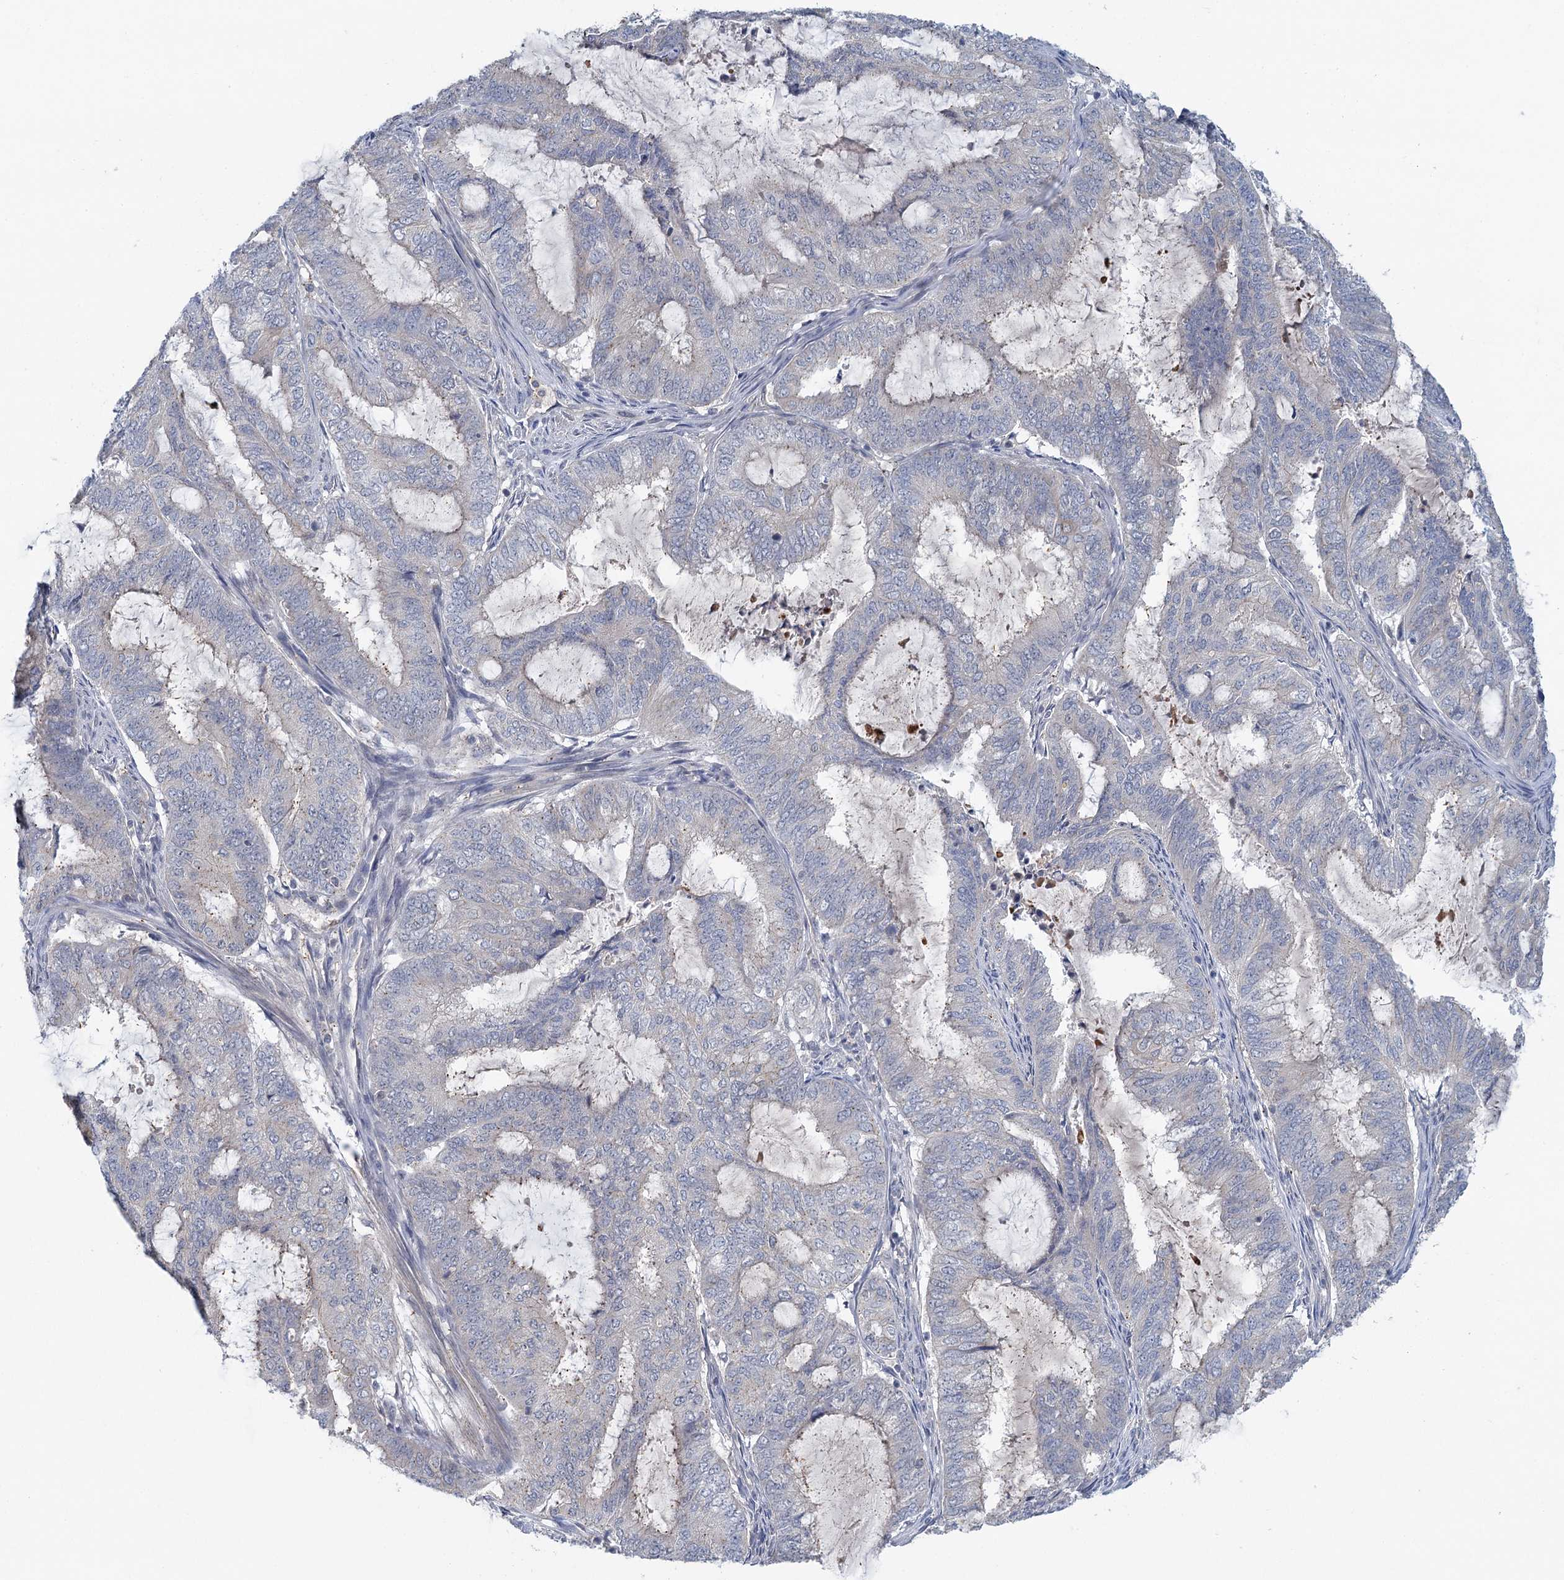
{"staining": {"intensity": "negative", "quantity": "none", "location": "none"}, "tissue": "endometrial cancer", "cell_type": "Tumor cells", "image_type": "cancer", "snomed": [{"axis": "morphology", "description": "Adenocarcinoma, NOS"}, {"axis": "topography", "description": "Endometrium"}], "caption": "Human adenocarcinoma (endometrial) stained for a protein using IHC demonstrates no expression in tumor cells.", "gene": "GPATCH11", "patient": {"sex": "female", "age": 51}}